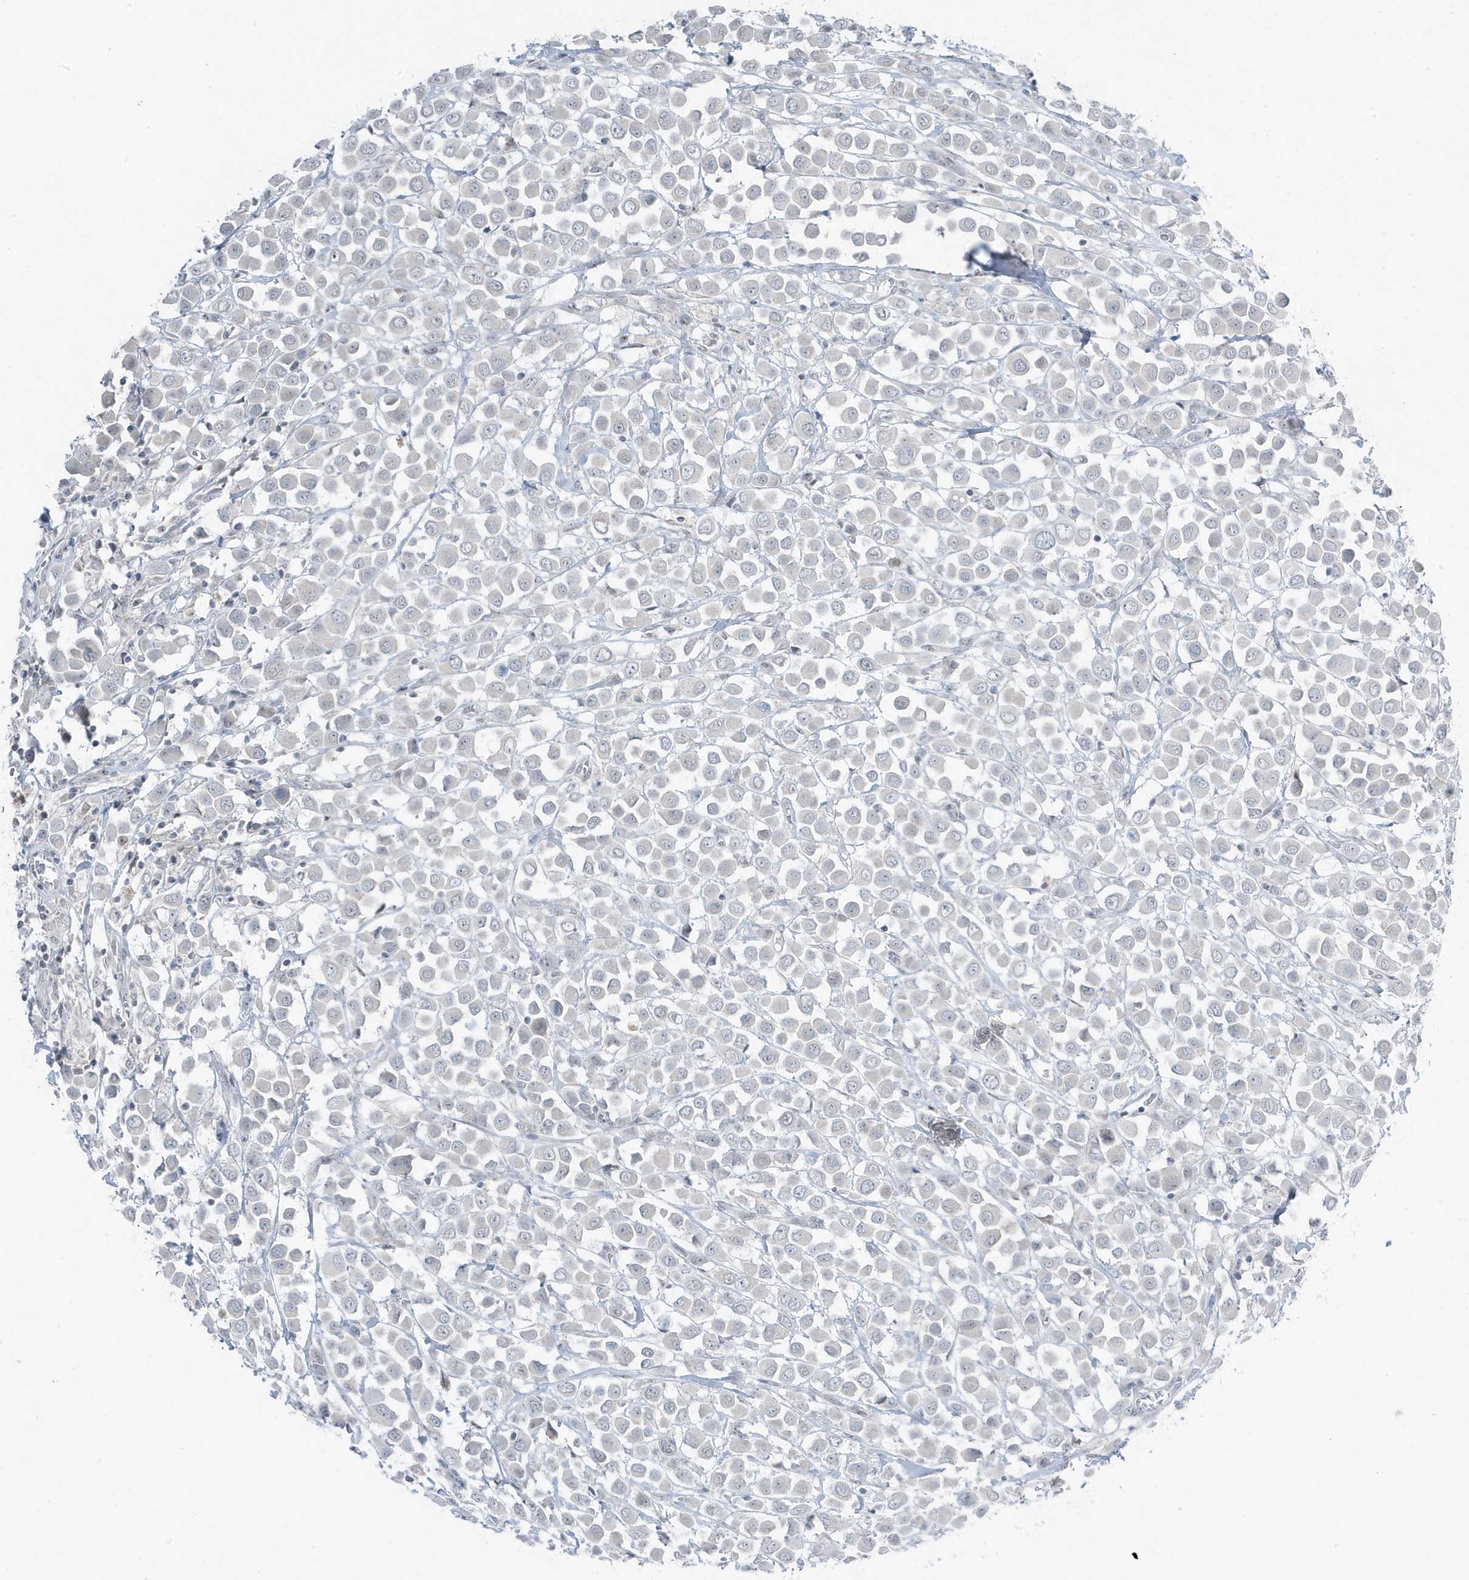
{"staining": {"intensity": "negative", "quantity": "none", "location": "none"}, "tissue": "breast cancer", "cell_type": "Tumor cells", "image_type": "cancer", "snomed": [{"axis": "morphology", "description": "Duct carcinoma"}, {"axis": "topography", "description": "Breast"}], "caption": "There is no significant expression in tumor cells of intraductal carcinoma (breast).", "gene": "TSEN15", "patient": {"sex": "female", "age": 61}}